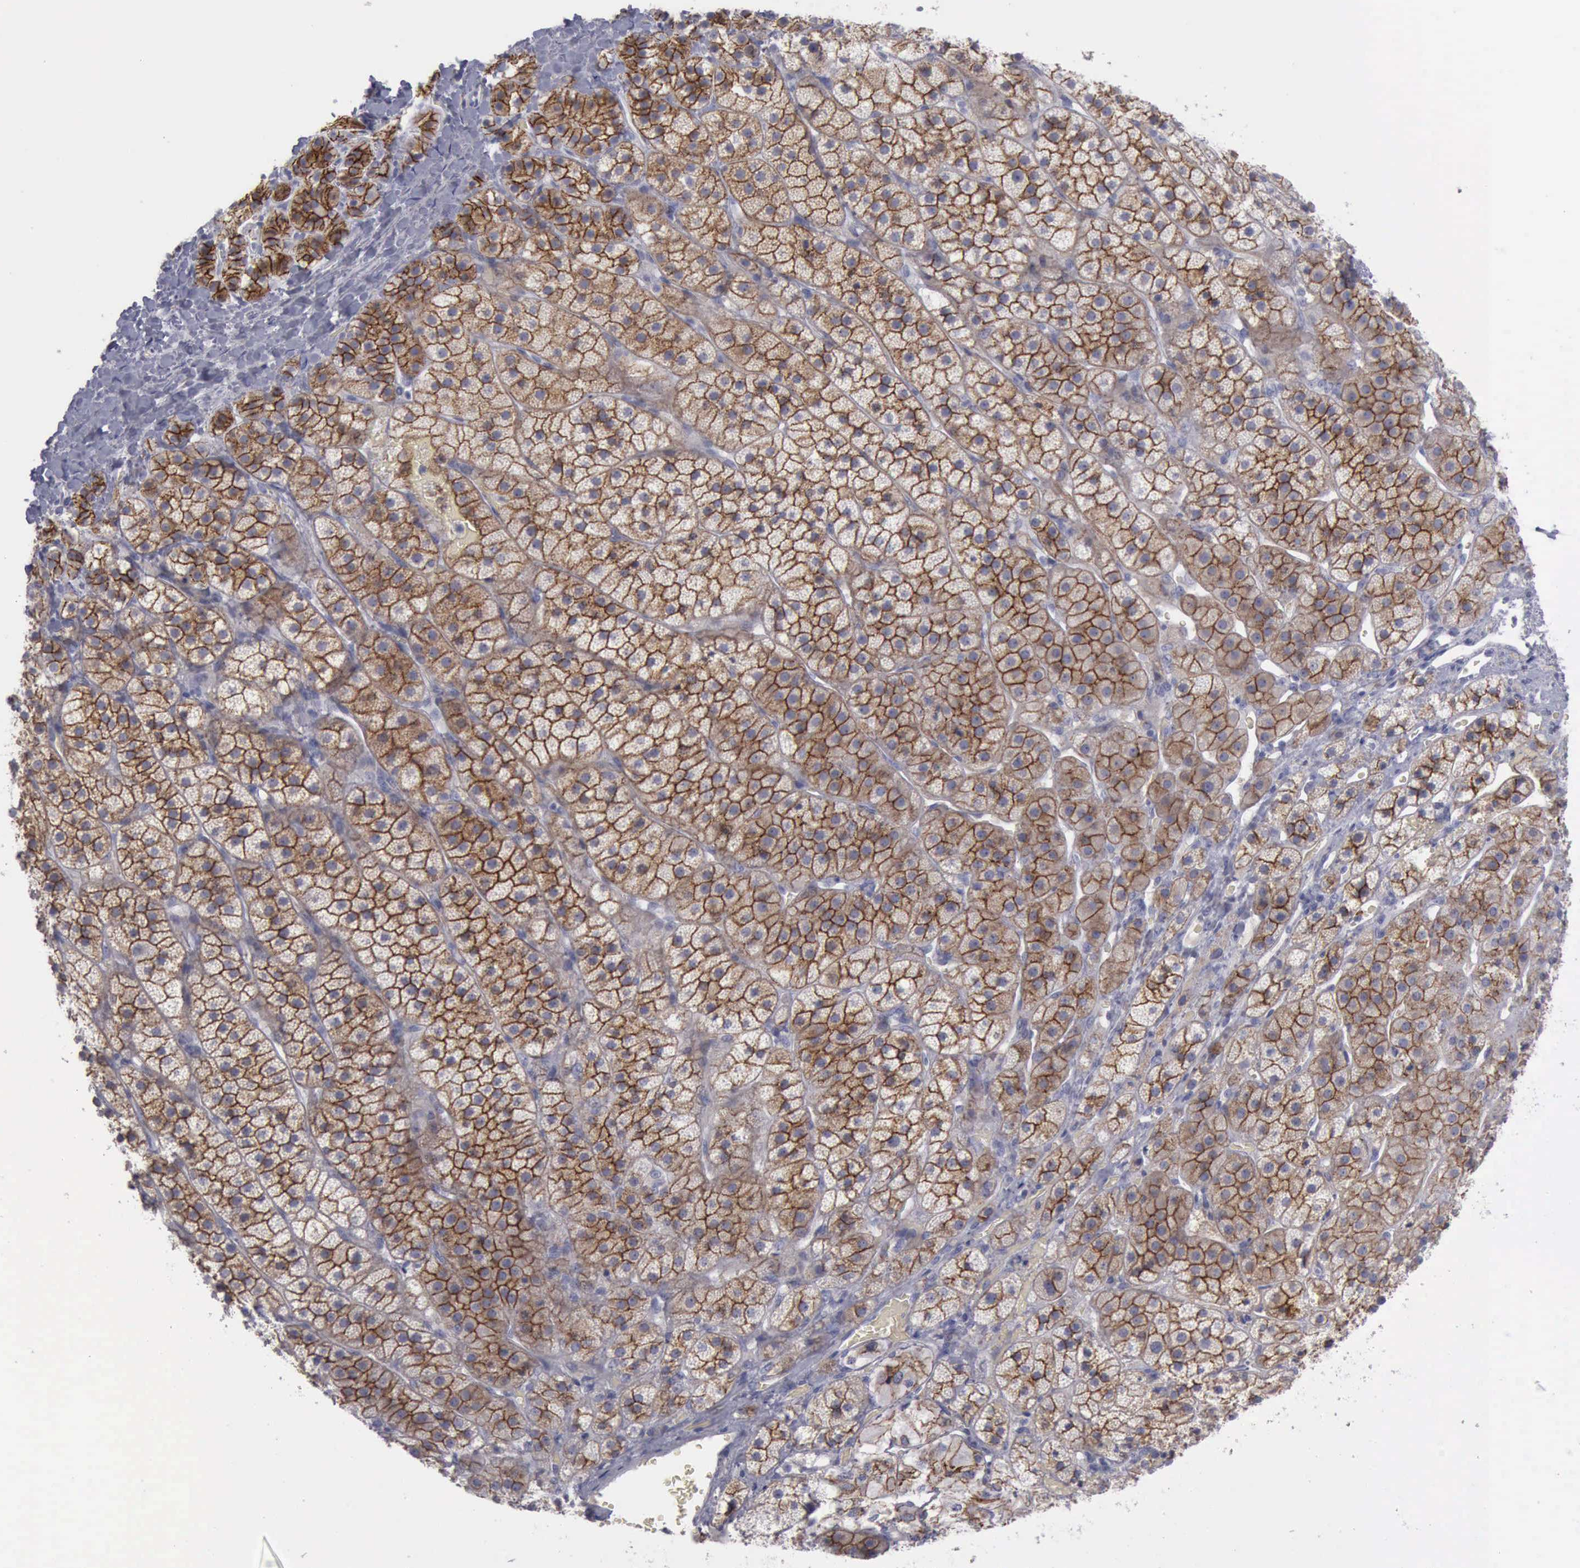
{"staining": {"intensity": "strong", "quantity": "25%-75%", "location": "cytoplasmic/membranous"}, "tissue": "adrenal gland", "cell_type": "Glandular cells", "image_type": "normal", "snomed": [{"axis": "morphology", "description": "Normal tissue, NOS"}, {"axis": "topography", "description": "Adrenal gland"}], "caption": "This micrograph reveals normal adrenal gland stained with IHC to label a protein in brown. The cytoplasmic/membranous of glandular cells show strong positivity for the protein. Nuclei are counter-stained blue.", "gene": "CDH2", "patient": {"sex": "female", "age": 44}}